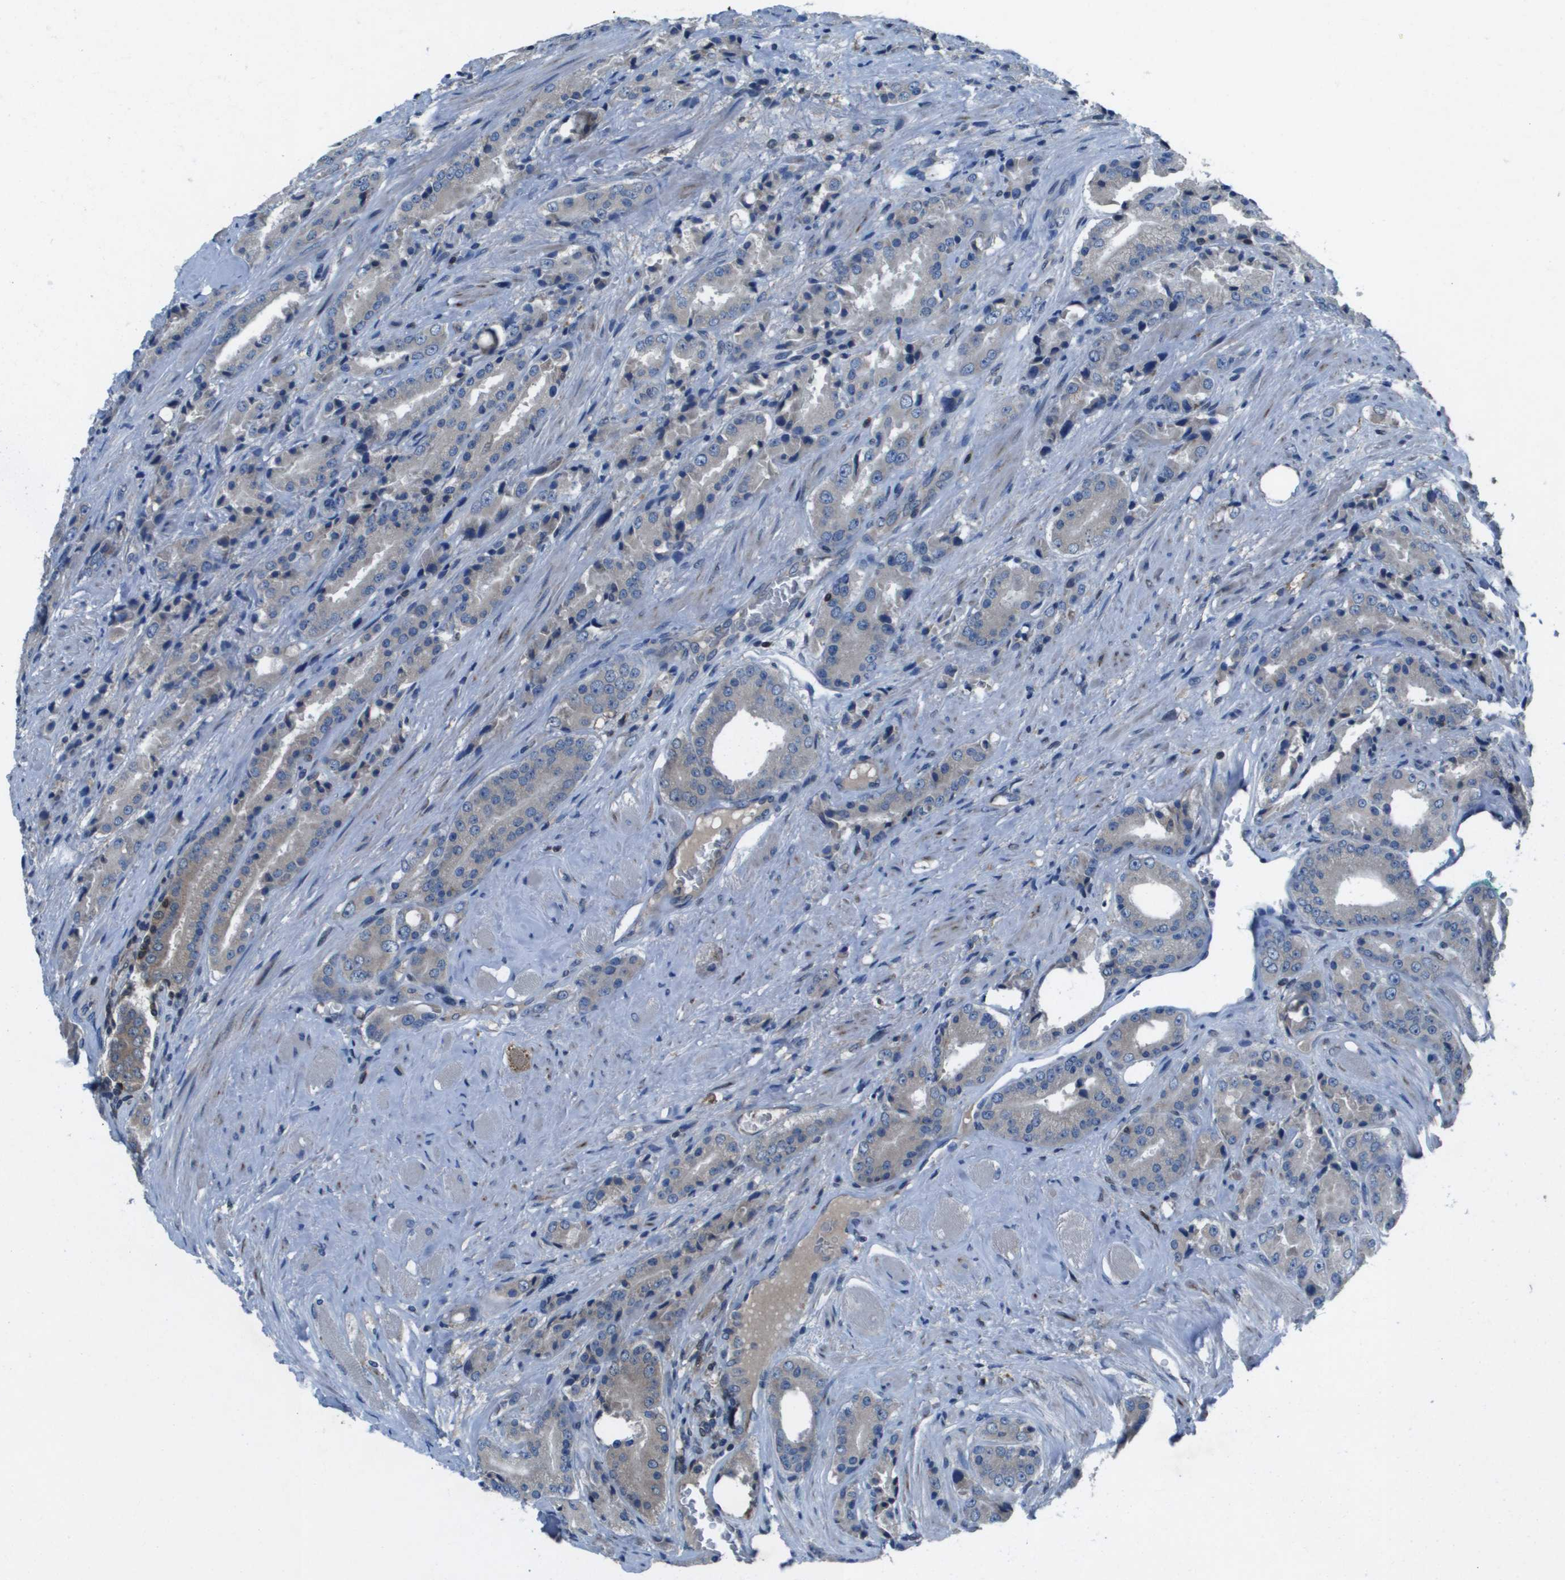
{"staining": {"intensity": "negative", "quantity": "none", "location": "none"}, "tissue": "prostate cancer", "cell_type": "Tumor cells", "image_type": "cancer", "snomed": [{"axis": "morphology", "description": "Adenocarcinoma, High grade"}, {"axis": "topography", "description": "Prostate"}], "caption": "DAB immunohistochemical staining of human prostate cancer (high-grade adenocarcinoma) exhibits no significant expression in tumor cells.", "gene": "CAMK4", "patient": {"sex": "male", "age": 71}}